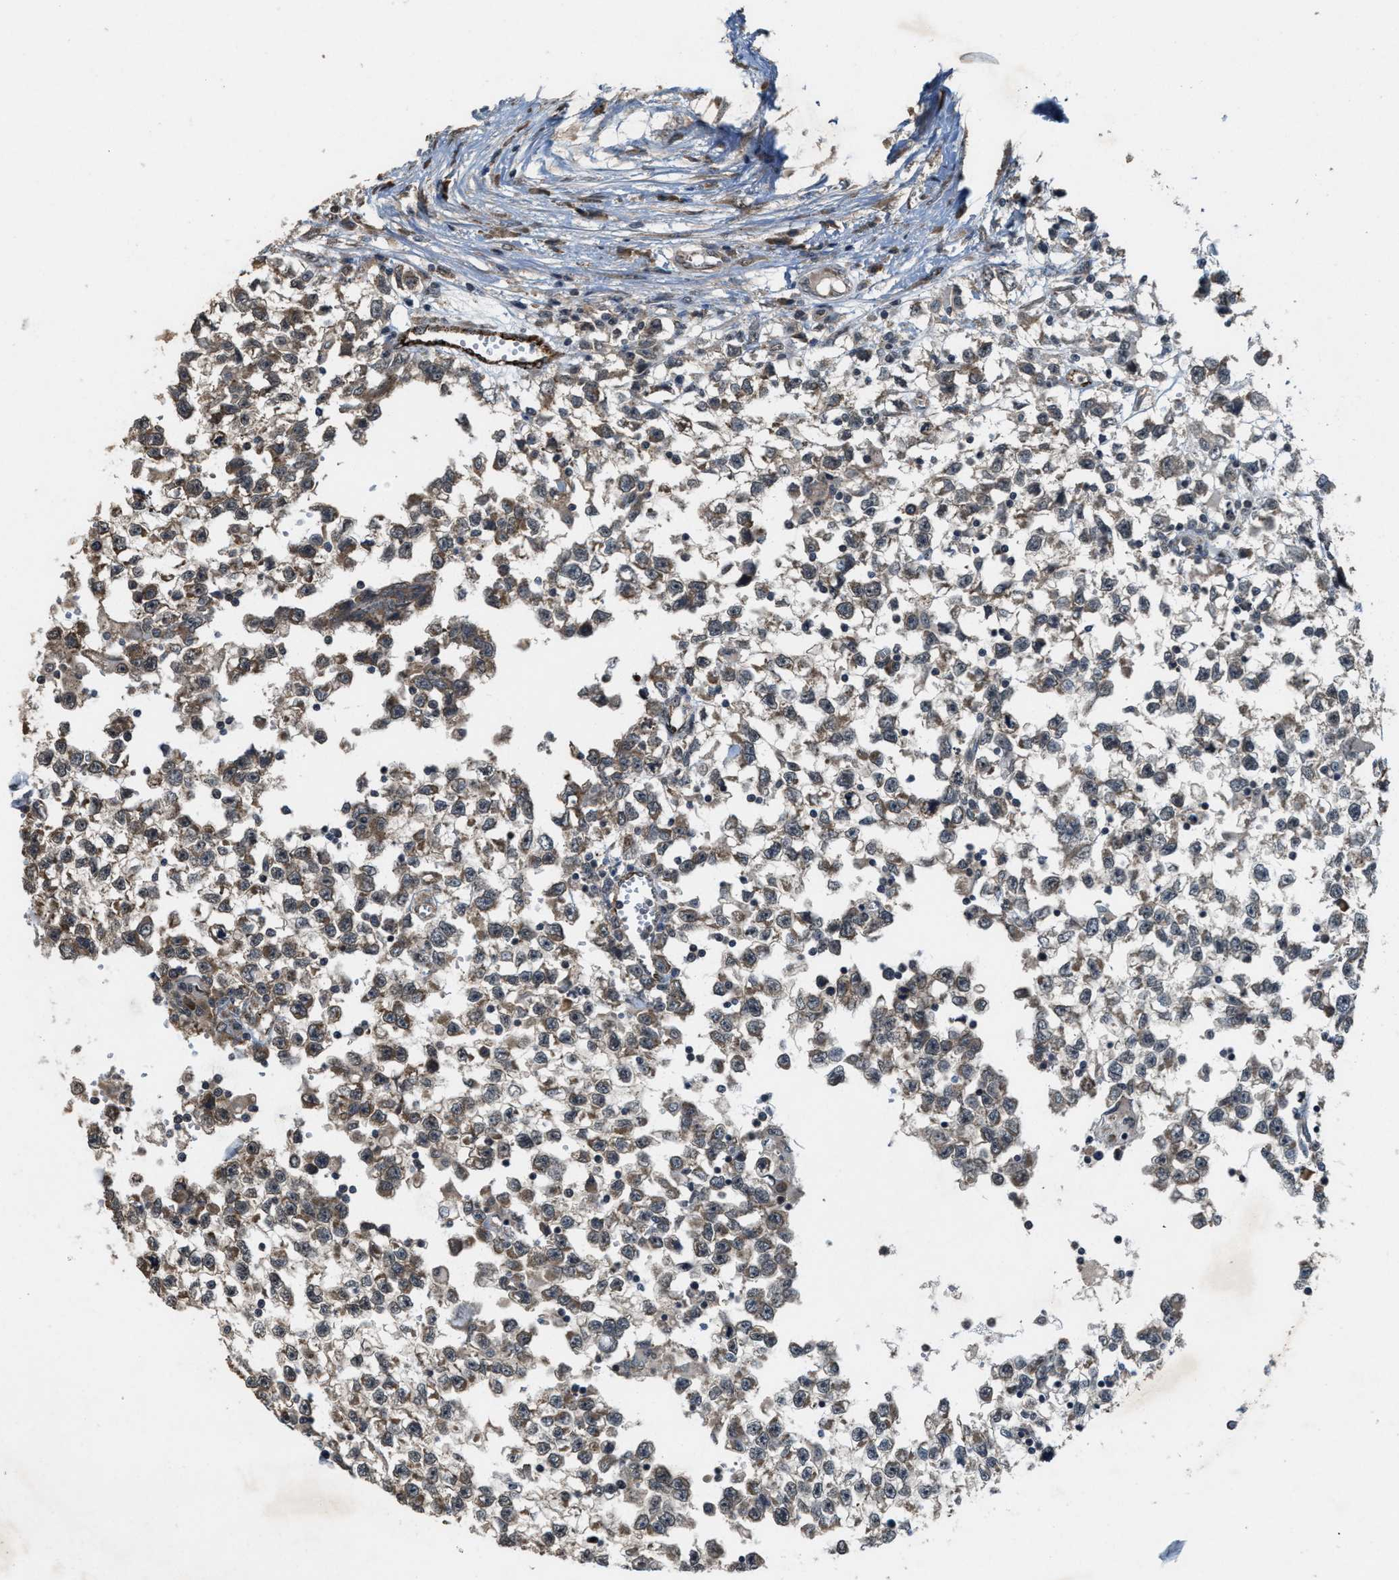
{"staining": {"intensity": "weak", "quantity": ">75%", "location": "cytoplasmic/membranous"}, "tissue": "testis cancer", "cell_type": "Tumor cells", "image_type": "cancer", "snomed": [{"axis": "morphology", "description": "Seminoma, NOS"}, {"axis": "morphology", "description": "Carcinoma, Embryonal, NOS"}, {"axis": "topography", "description": "Testis"}], "caption": "Human testis seminoma stained with a protein marker exhibits weak staining in tumor cells.", "gene": "ARHGEF5", "patient": {"sex": "male", "age": 51}}